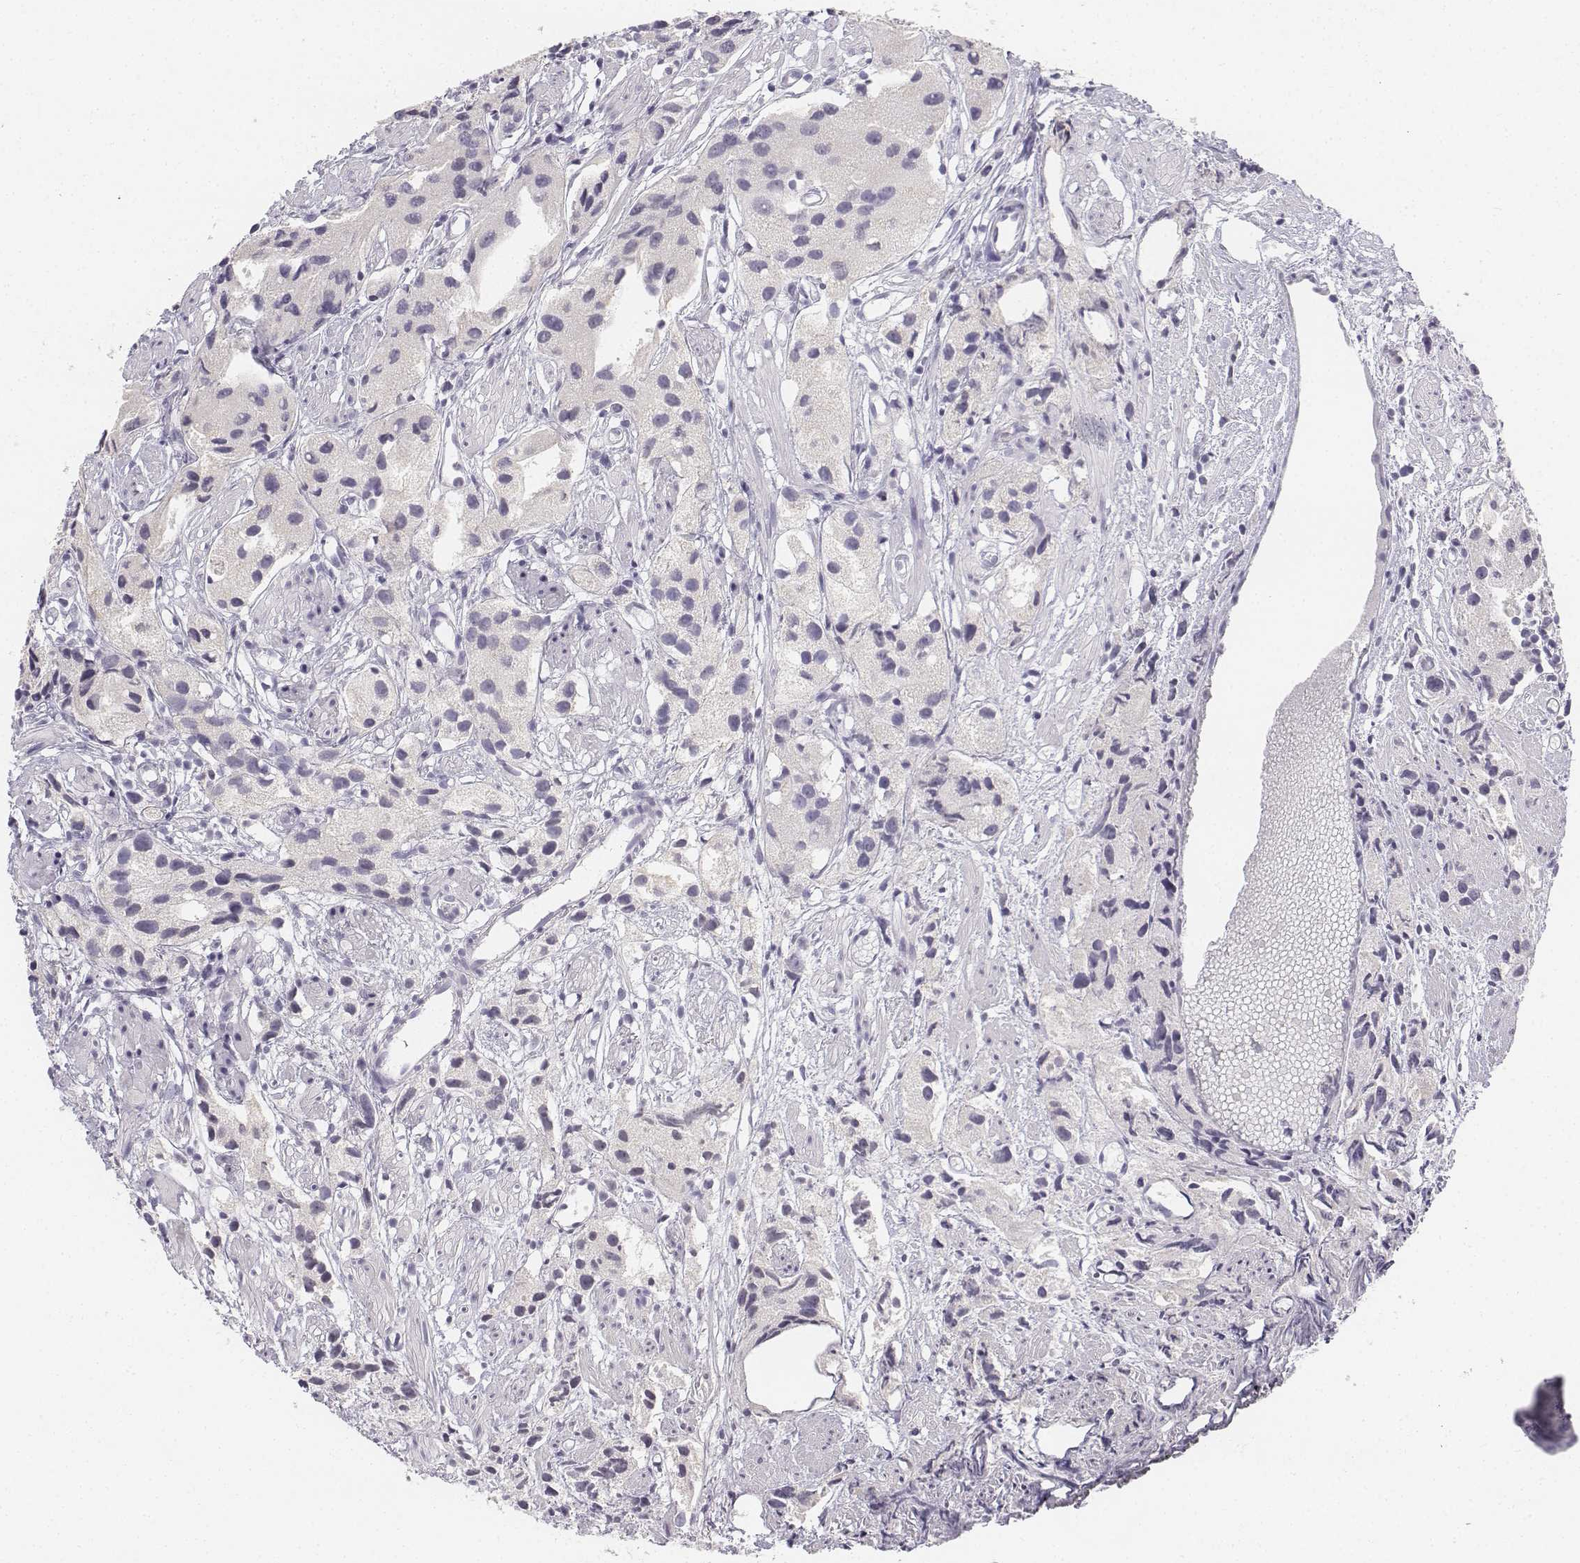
{"staining": {"intensity": "negative", "quantity": "none", "location": "none"}, "tissue": "prostate cancer", "cell_type": "Tumor cells", "image_type": "cancer", "snomed": [{"axis": "morphology", "description": "Adenocarcinoma, High grade"}, {"axis": "topography", "description": "Prostate"}], "caption": "Immunohistochemical staining of human prostate cancer shows no significant expression in tumor cells.", "gene": "UCN2", "patient": {"sex": "male", "age": 68}}